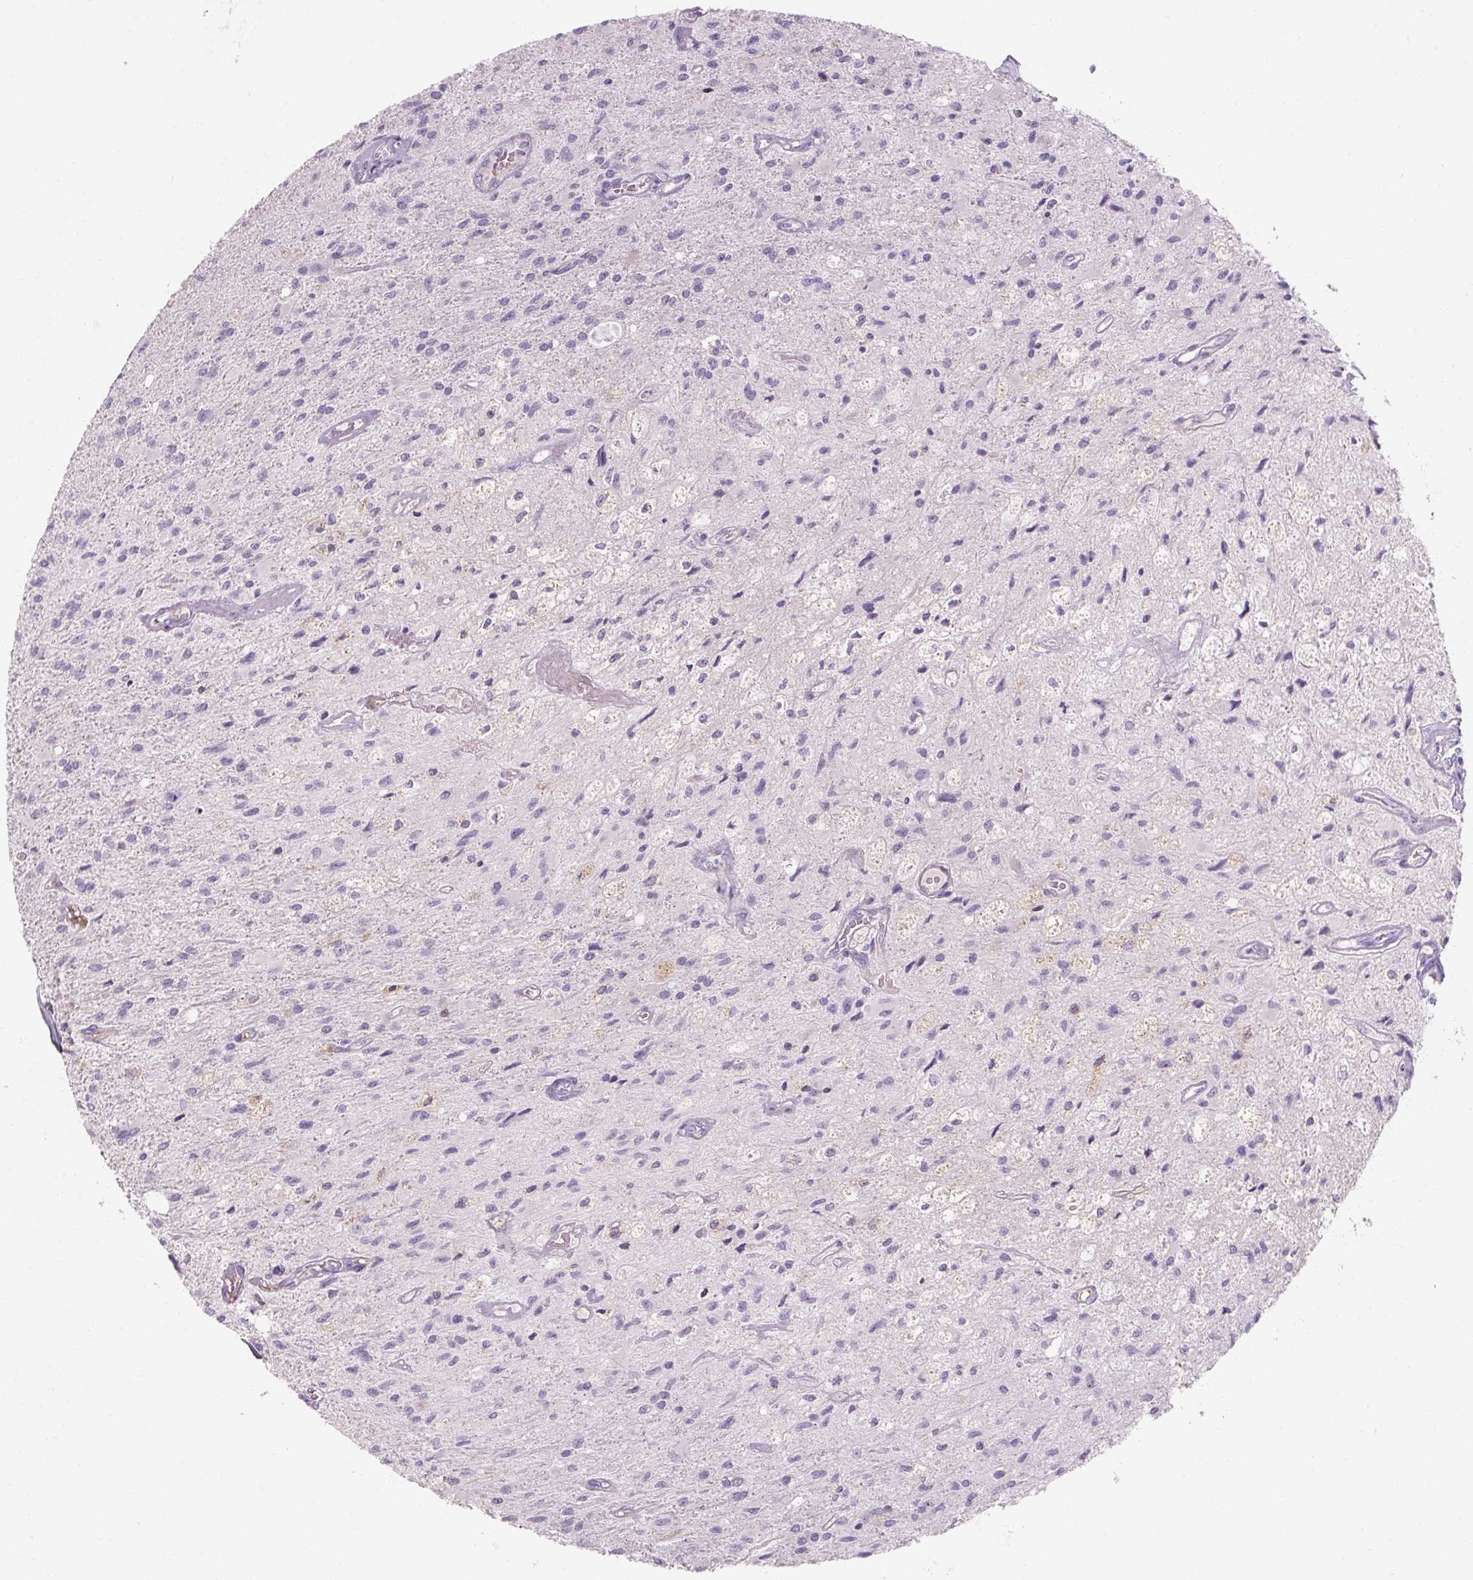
{"staining": {"intensity": "negative", "quantity": "none", "location": "none"}, "tissue": "glioma", "cell_type": "Tumor cells", "image_type": "cancer", "snomed": [{"axis": "morphology", "description": "Glioma, malignant, High grade"}, {"axis": "topography", "description": "Brain"}], "caption": "Tumor cells are negative for protein expression in human high-grade glioma (malignant).", "gene": "NFE2L3", "patient": {"sex": "female", "age": 70}}